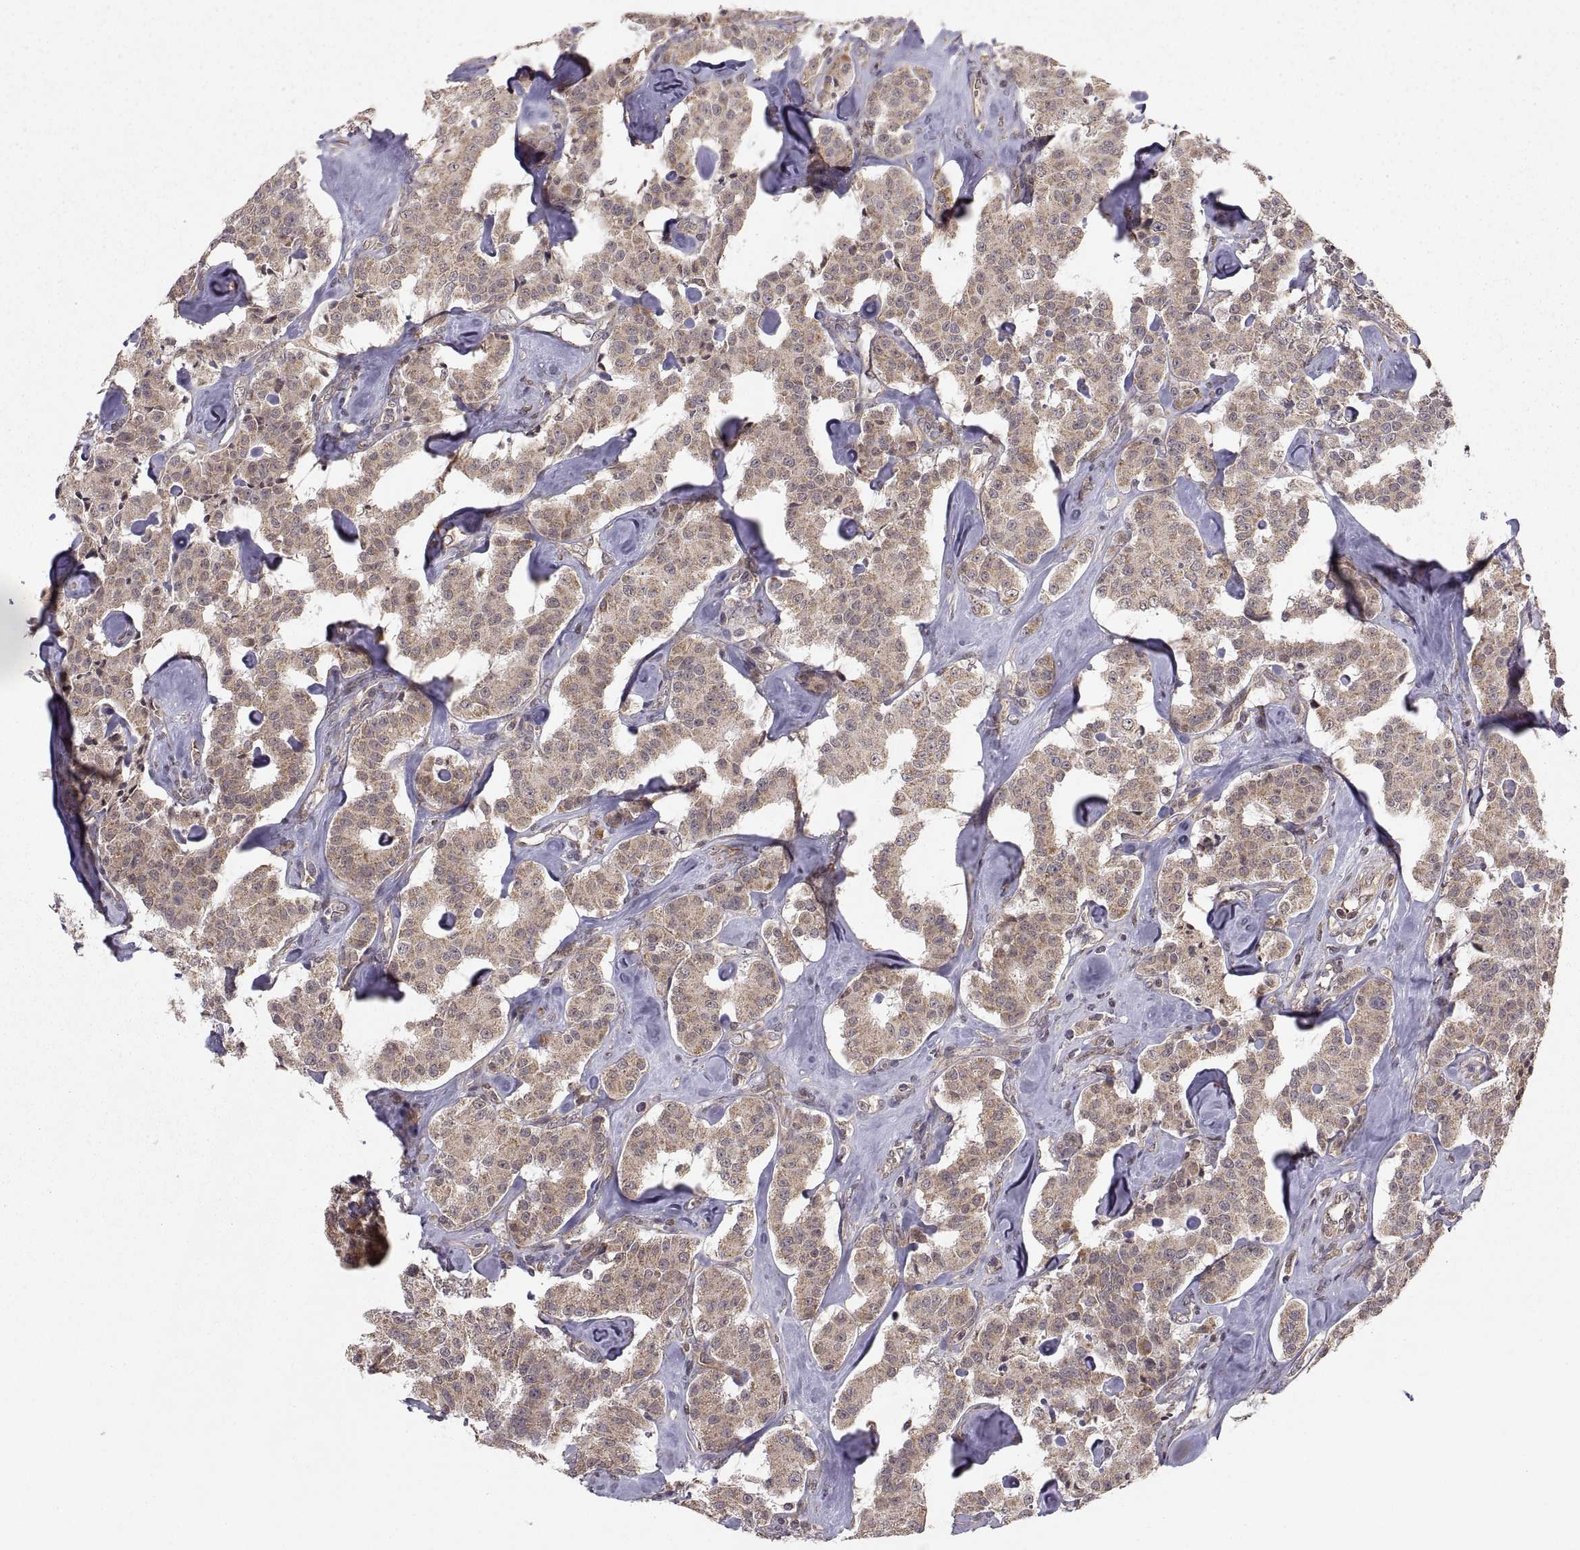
{"staining": {"intensity": "weak", "quantity": ">75%", "location": "cytoplasmic/membranous"}, "tissue": "carcinoid", "cell_type": "Tumor cells", "image_type": "cancer", "snomed": [{"axis": "morphology", "description": "Carcinoid, malignant, NOS"}, {"axis": "topography", "description": "Pancreas"}], "caption": "Tumor cells display weak cytoplasmic/membranous staining in about >75% of cells in carcinoid.", "gene": "ABL2", "patient": {"sex": "male", "age": 41}}